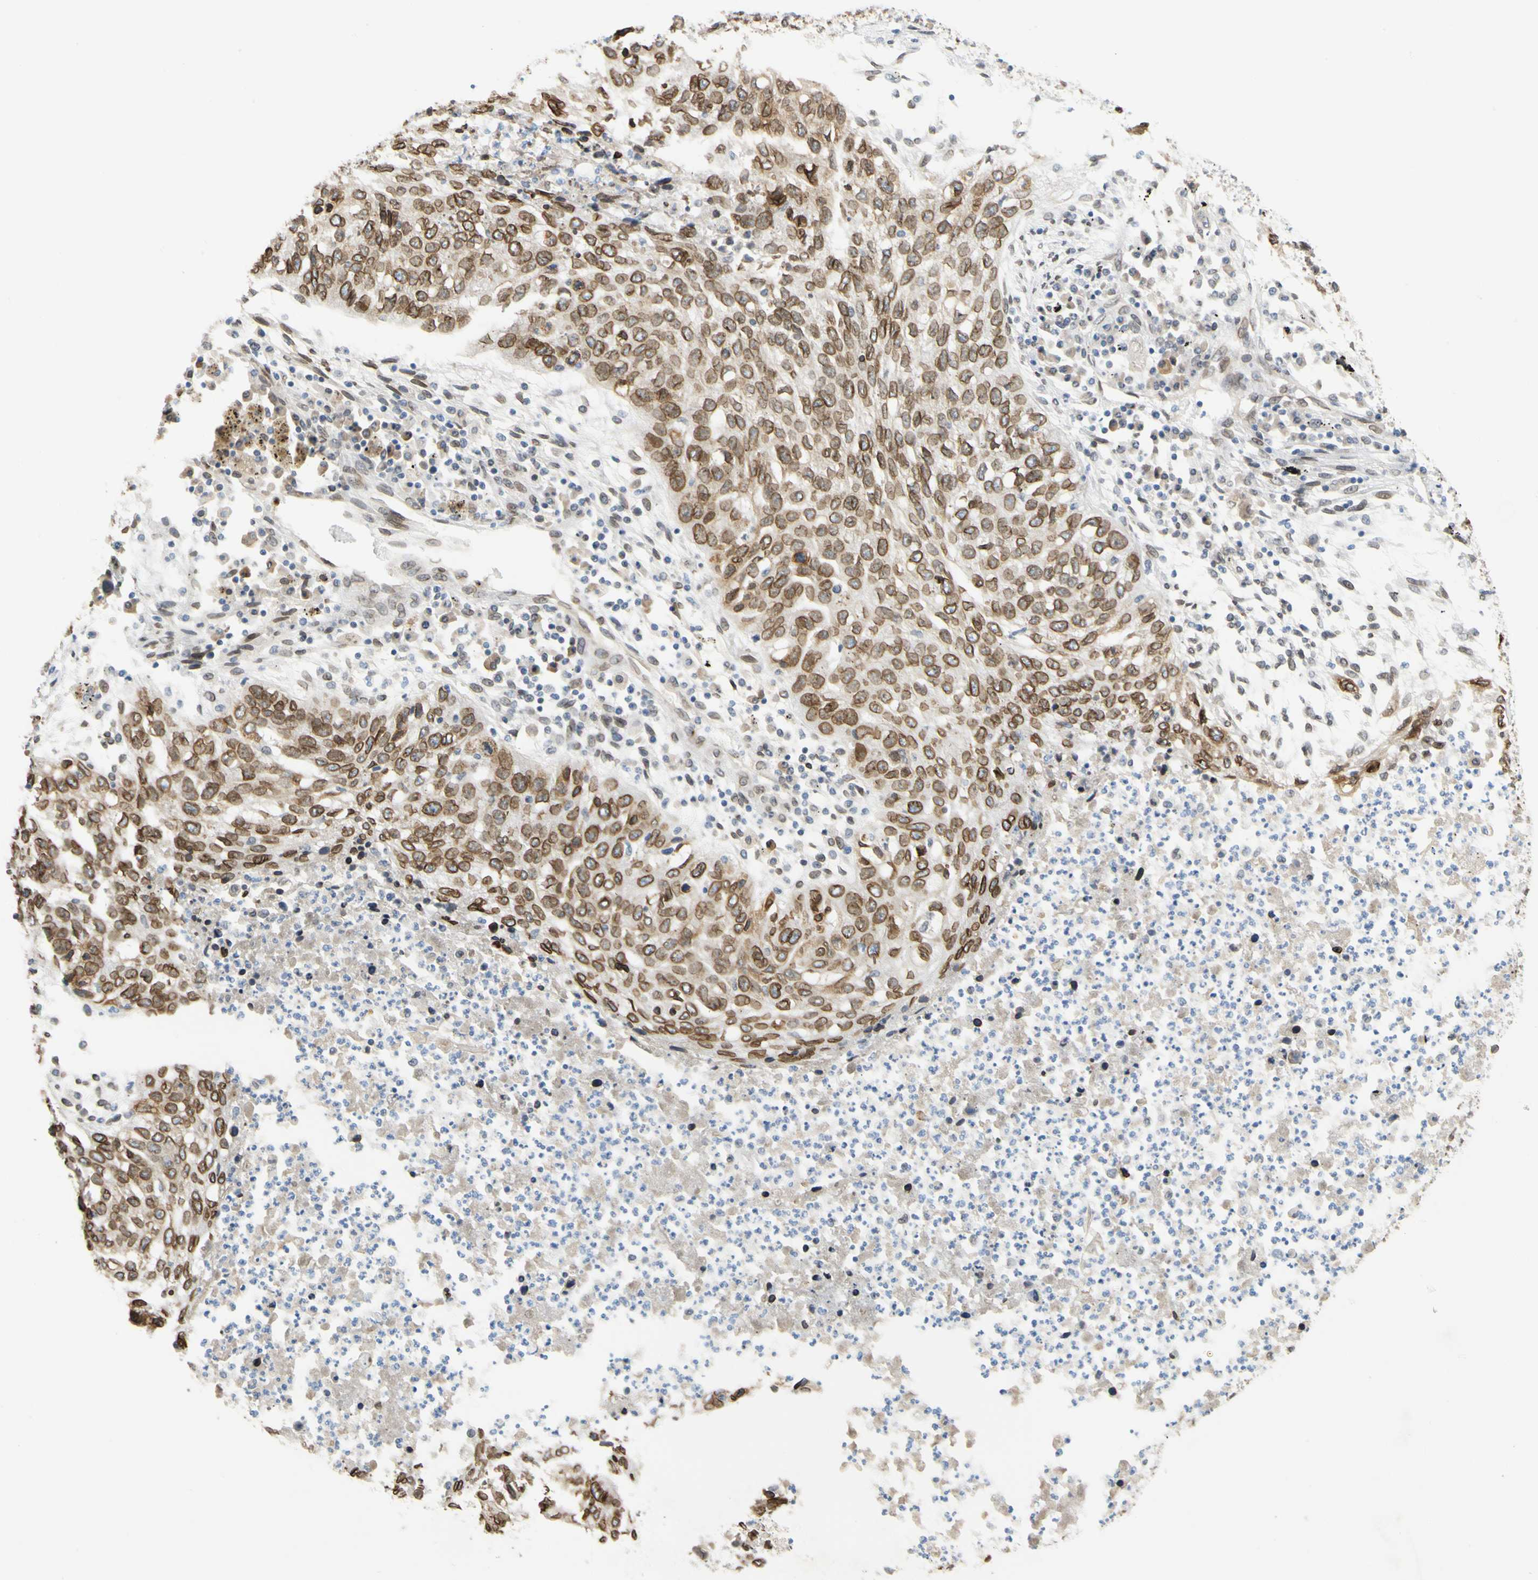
{"staining": {"intensity": "moderate", "quantity": ">75%", "location": "cytoplasmic/membranous,nuclear"}, "tissue": "lung cancer", "cell_type": "Tumor cells", "image_type": "cancer", "snomed": [{"axis": "morphology", "description": "Squamous cell carcinoma, NOS"}, {"axis": "topography", "description": "Lung"}], "caption": "Immunohistochemistry (IHC) staining of lung squamous cell carcinoma, which exhibits medium levels of moderate cytoplasmic/membranous and nuclear expression in about >75% of tumor cells indicating moderate cytoplasmic/membranous and nuclear protein expression. The staining was performed using DAB (brown) for protein detection and nuclei were counterstained in hematoxylin (blue).", "gene": "SUN1", "patient": {"sex": "female", "age": 63}}